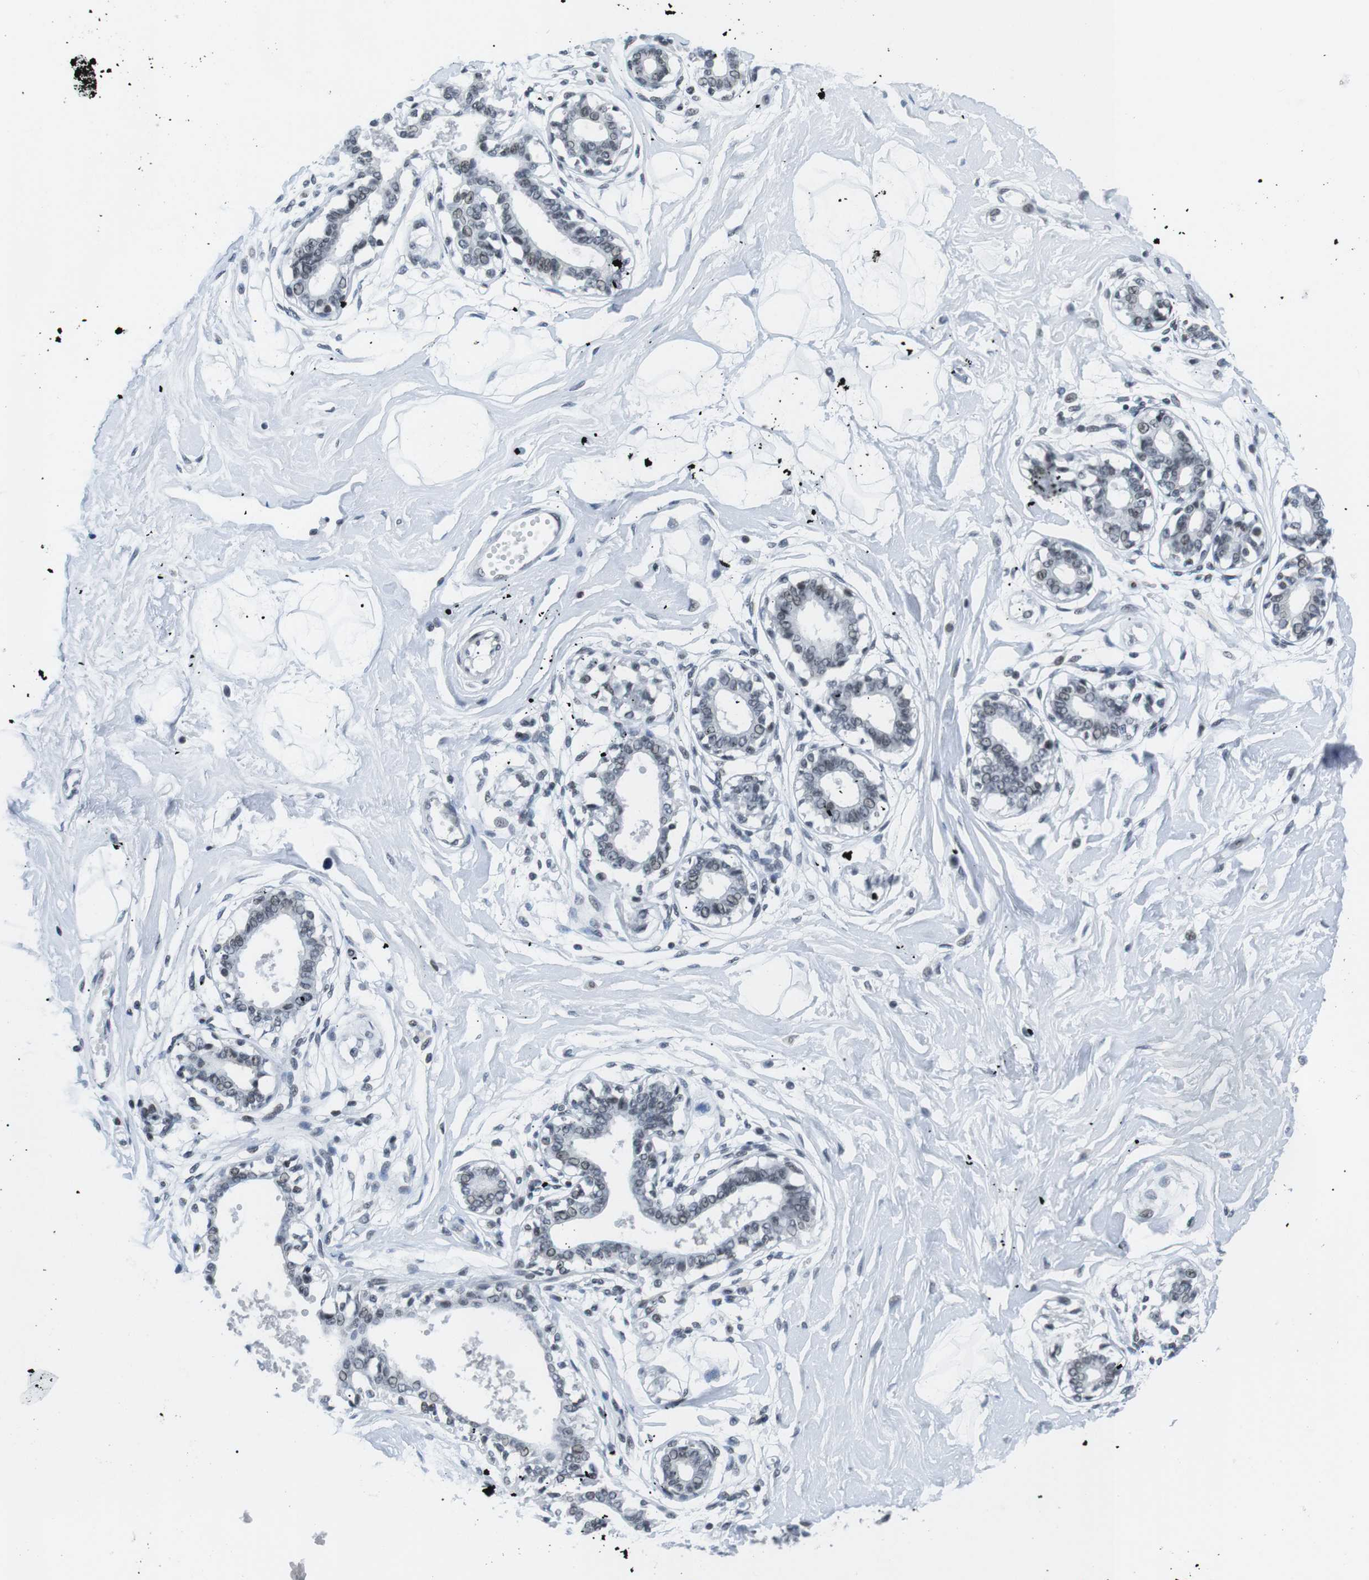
{"staining": {"intensity": "negative", "quantity": "none", "location": "none"}, "tissue": "breast", "cell_type": "Adipocytes", "image_type": "normal", "snomed": [{"axis": "morphology", "description": "Normal tissue, NOS"}, {"axis": "topography", "description": "Breast"}], "caption": "This micrograph is of benign breast stained with immunohistochemistry (IHC) to label a protein in brown with the nuclei are counter-stained blue. There is no staining in adipocytes.", "gene": "E2F2", "patient": {"sex": "female", "age": 45}}